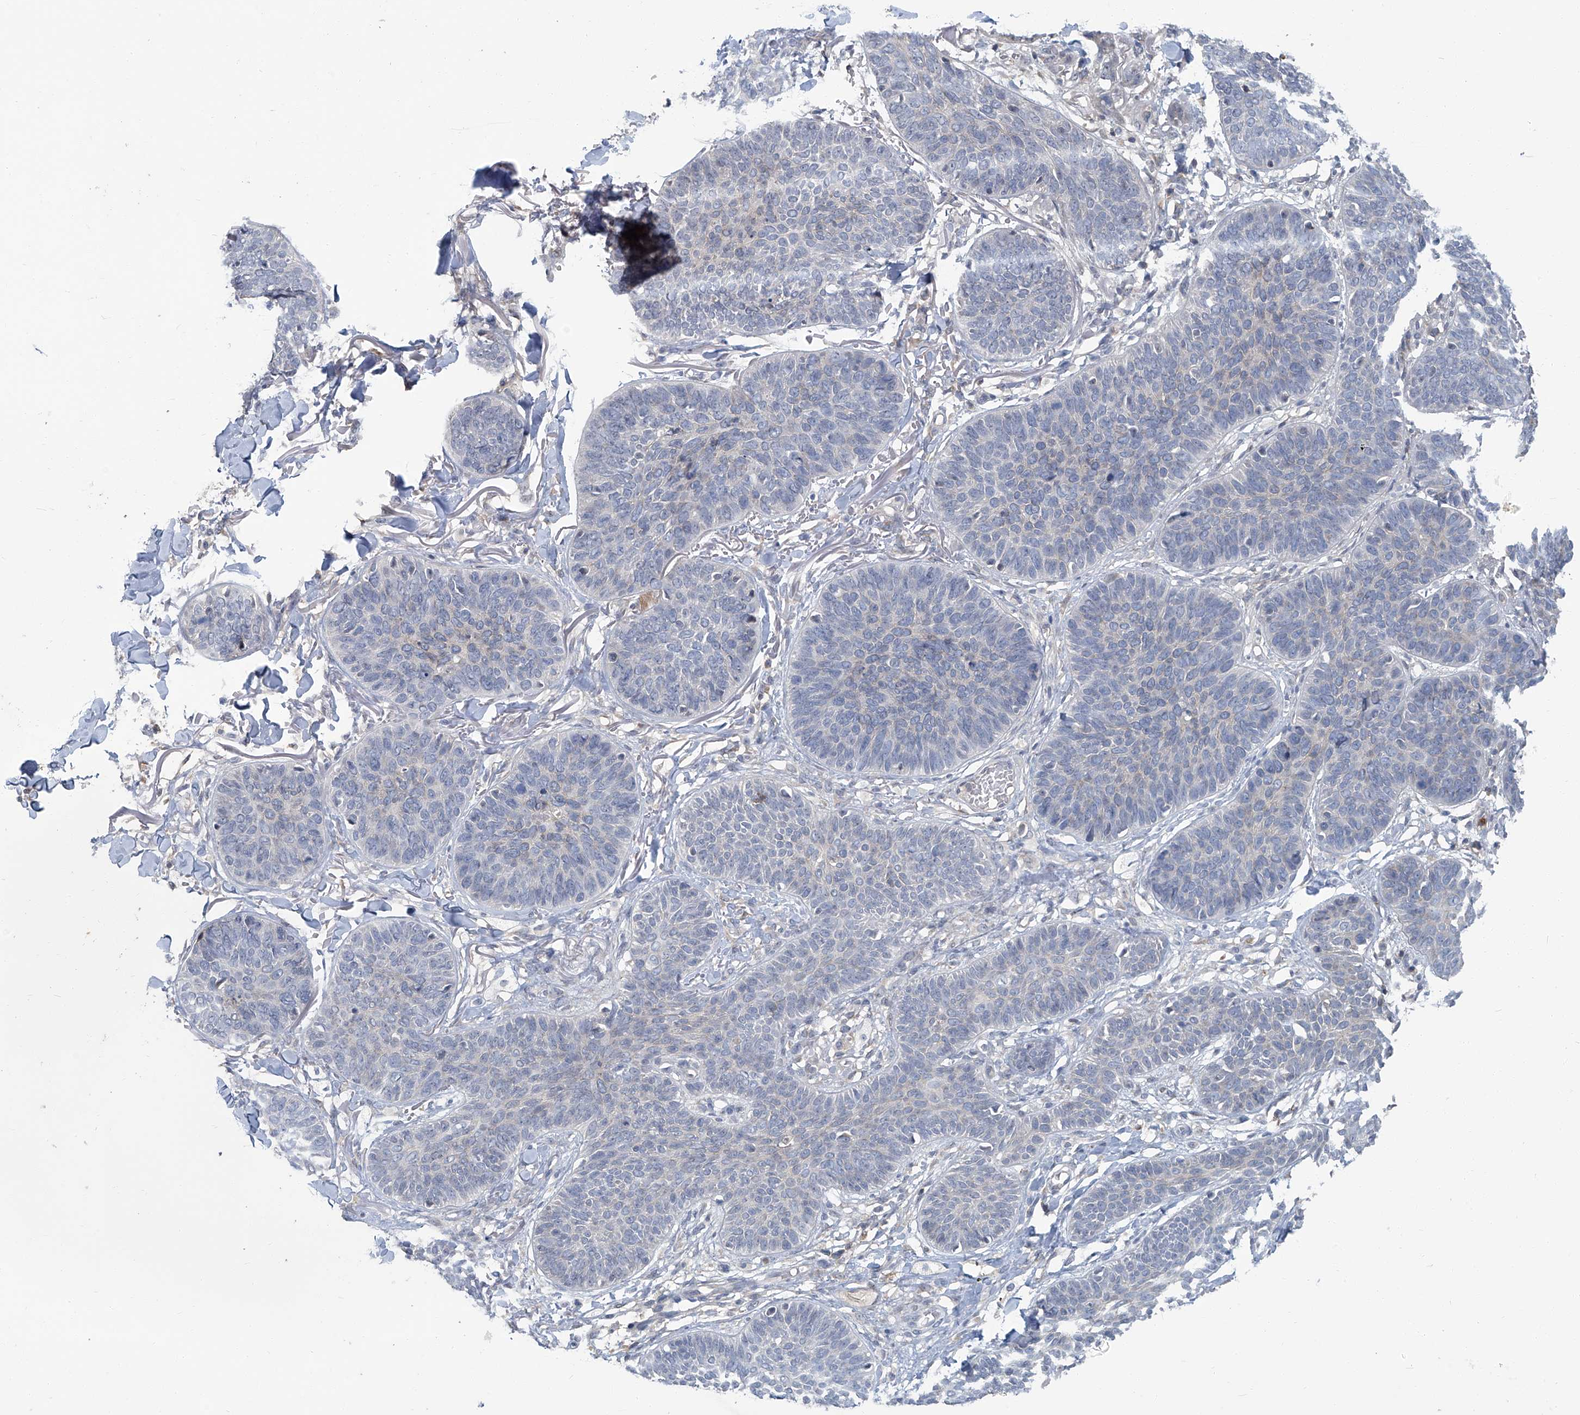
{"staining": {"intensity": "negative", "quantity": "none", "location": "none"}, "tissue": "skin cancer", "cell_type": "Tumor cells", "image_type": "cancer", "snomed": [{"axis": "morphology", "description": "Basal cell carcinoma"}, {"axis": "topography", "description": "Skin"}], "caption": "Skin cancer (basal cell carcinoma) was stained to show a protein in brown. There is no significant staining in tumor cells.", "gene": "AKNAD1", "patient": {"sex": "male", "age": 85}}